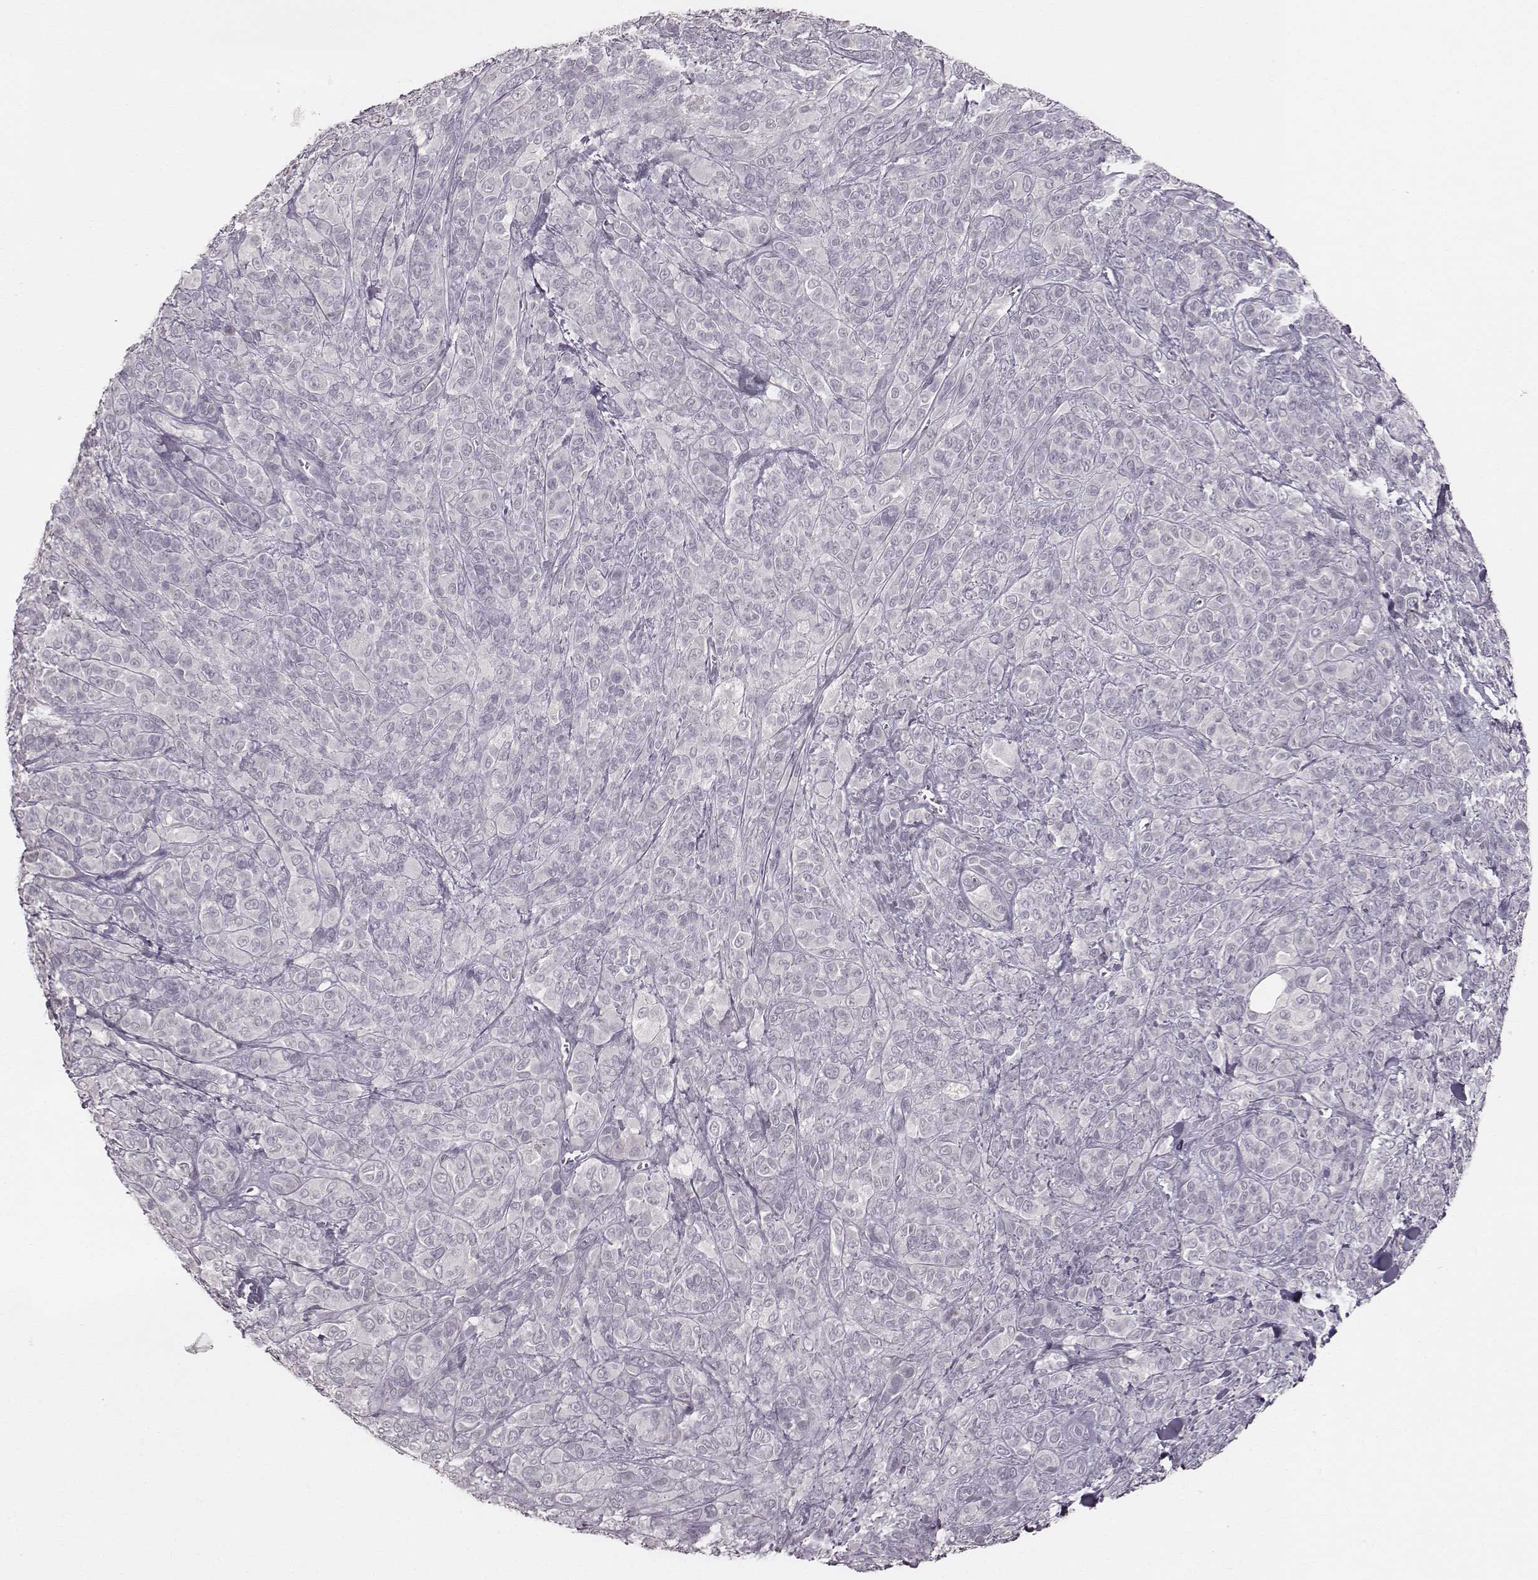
{"staining": {"intensity": "negative", "quantity": "none", "location": "none"}, "tissue": "melanoma", "cell_type": "Tumor cells", "image_type": "cancer", "snomed": [{"axis": "morphology", "description": "Malignant melanoma, NOS"}, {"axis": "topography", "description": "Skin"}], "caption": "There is no significant positivity in tumor cells of malignant melanoma.", "gene": "LY6K", "patient": {"sex": "female", "age": 87}}